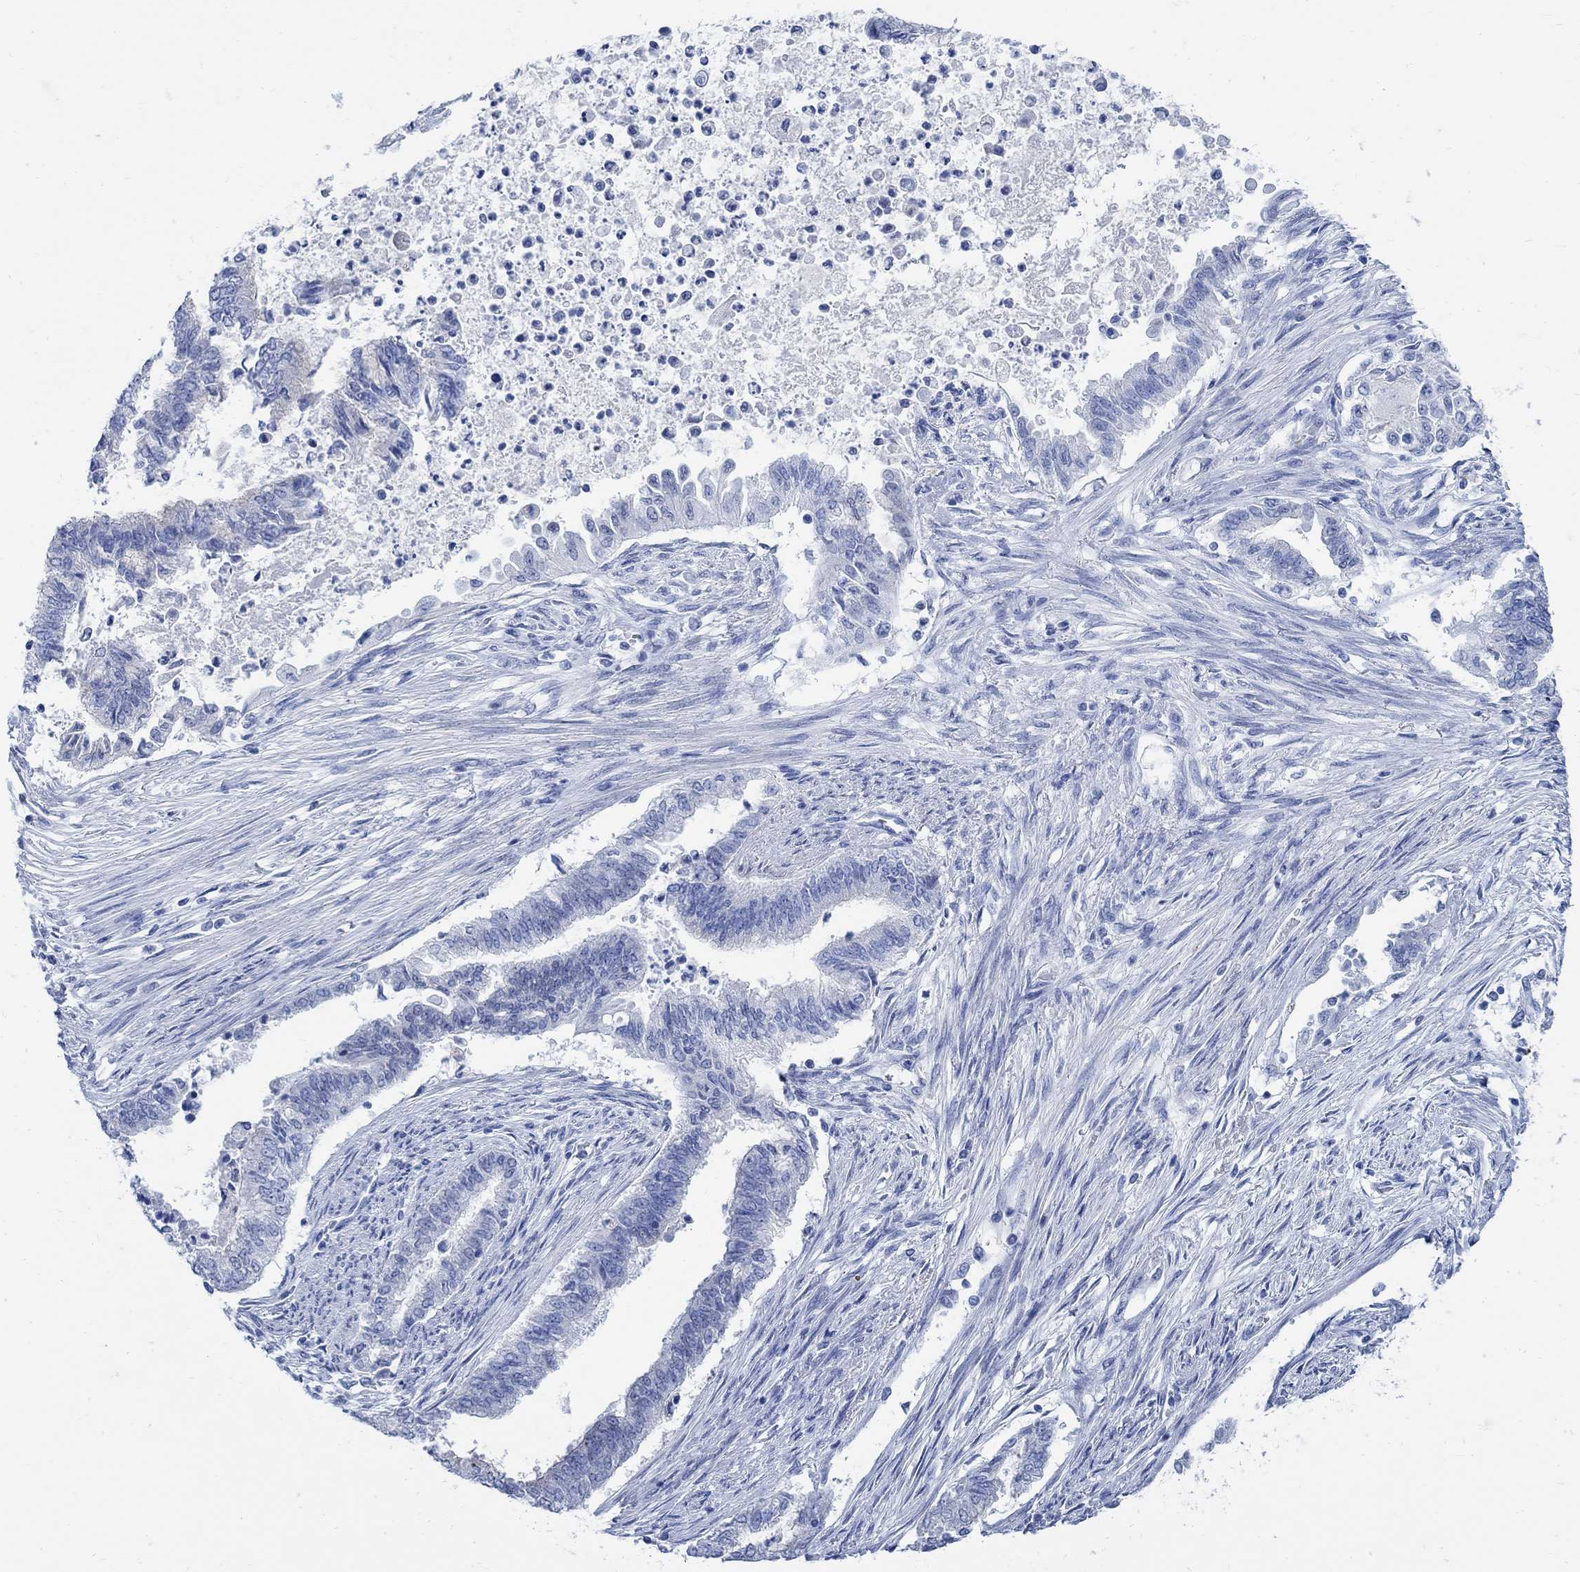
{"staining": {"intensity": "negative", "quantity": "none", "location": "none"}, "tissue": "endometrial cancer", "cell_type": "Tumor cells", "image_type": "cancer", "snomed": [{"axis": "morphology", "description": "Adenocarcinoma, NOS"}, {"axis": "topography", "description": "Endometrium"}], "caption": "Immunohistochemistry (IHC) micrograph of neoplastic tissue: endometrial adenocarcinoma stained with DAB (3,3'-diaminobenzidine) reveals no significant protein positivity in tumor cells.", "gene": "CAMK2N1", "patient": {"sex": "female", "age": 65}}